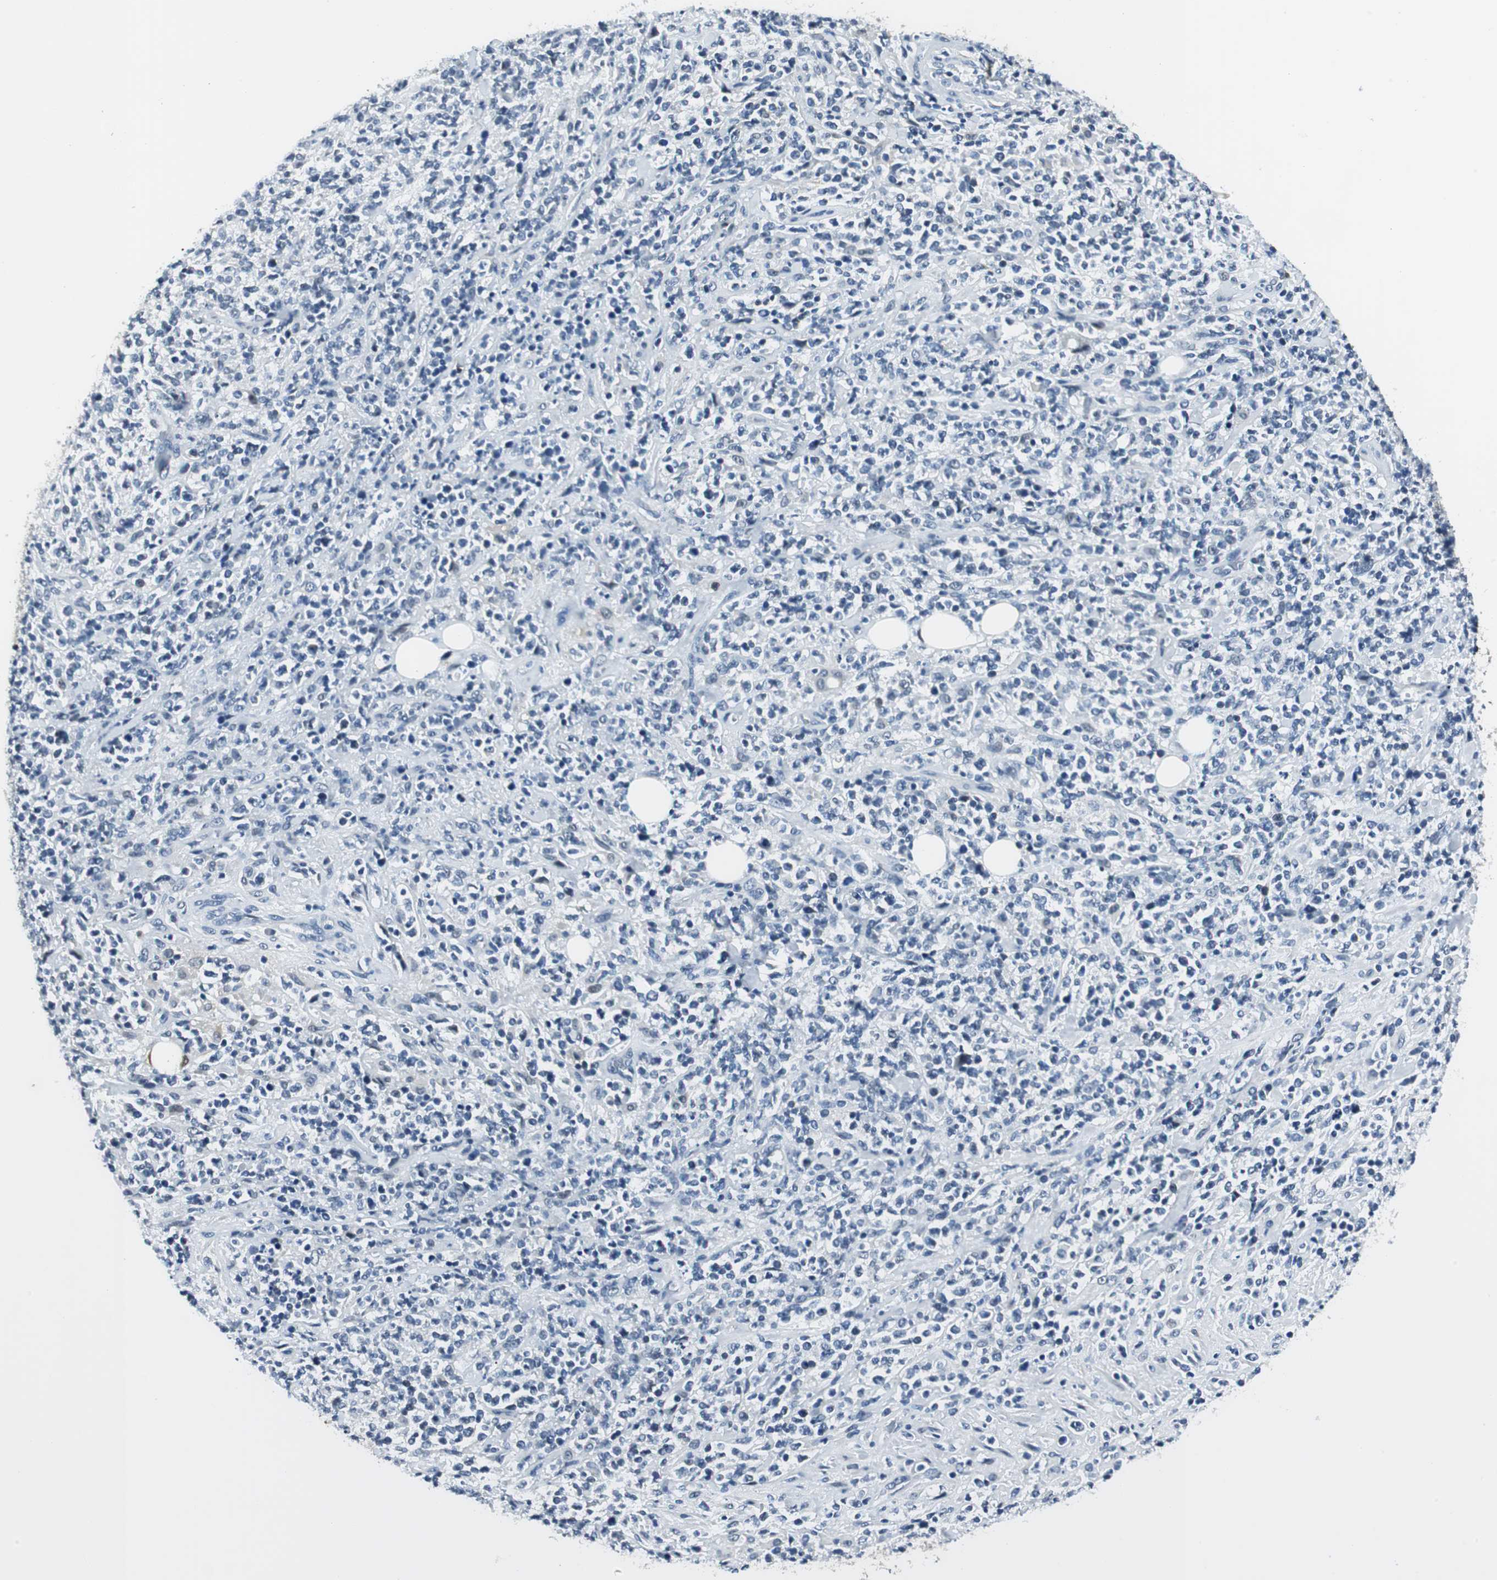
{"staining": {"intensity": "negative", "quantity": "none", "location": "none"}, "tissue": "lymphoma", "cell_type": "Tumor cells", "image_type": "cancer", "snomed": [{"axis": "morphology", "description": "Malignant lymphoma, non-Hodgkin's type, High grade"}, {"axis": "topography", "description": "Soft tissue"}], "caption": "This is an immunohistochemistry micrograph of human high-grade malignant lymphoma, non-Hodgkin's type. There is no positivity in tumor cells.", "gene": "ME1", "patient": {"sex": "male", "age": 18}}